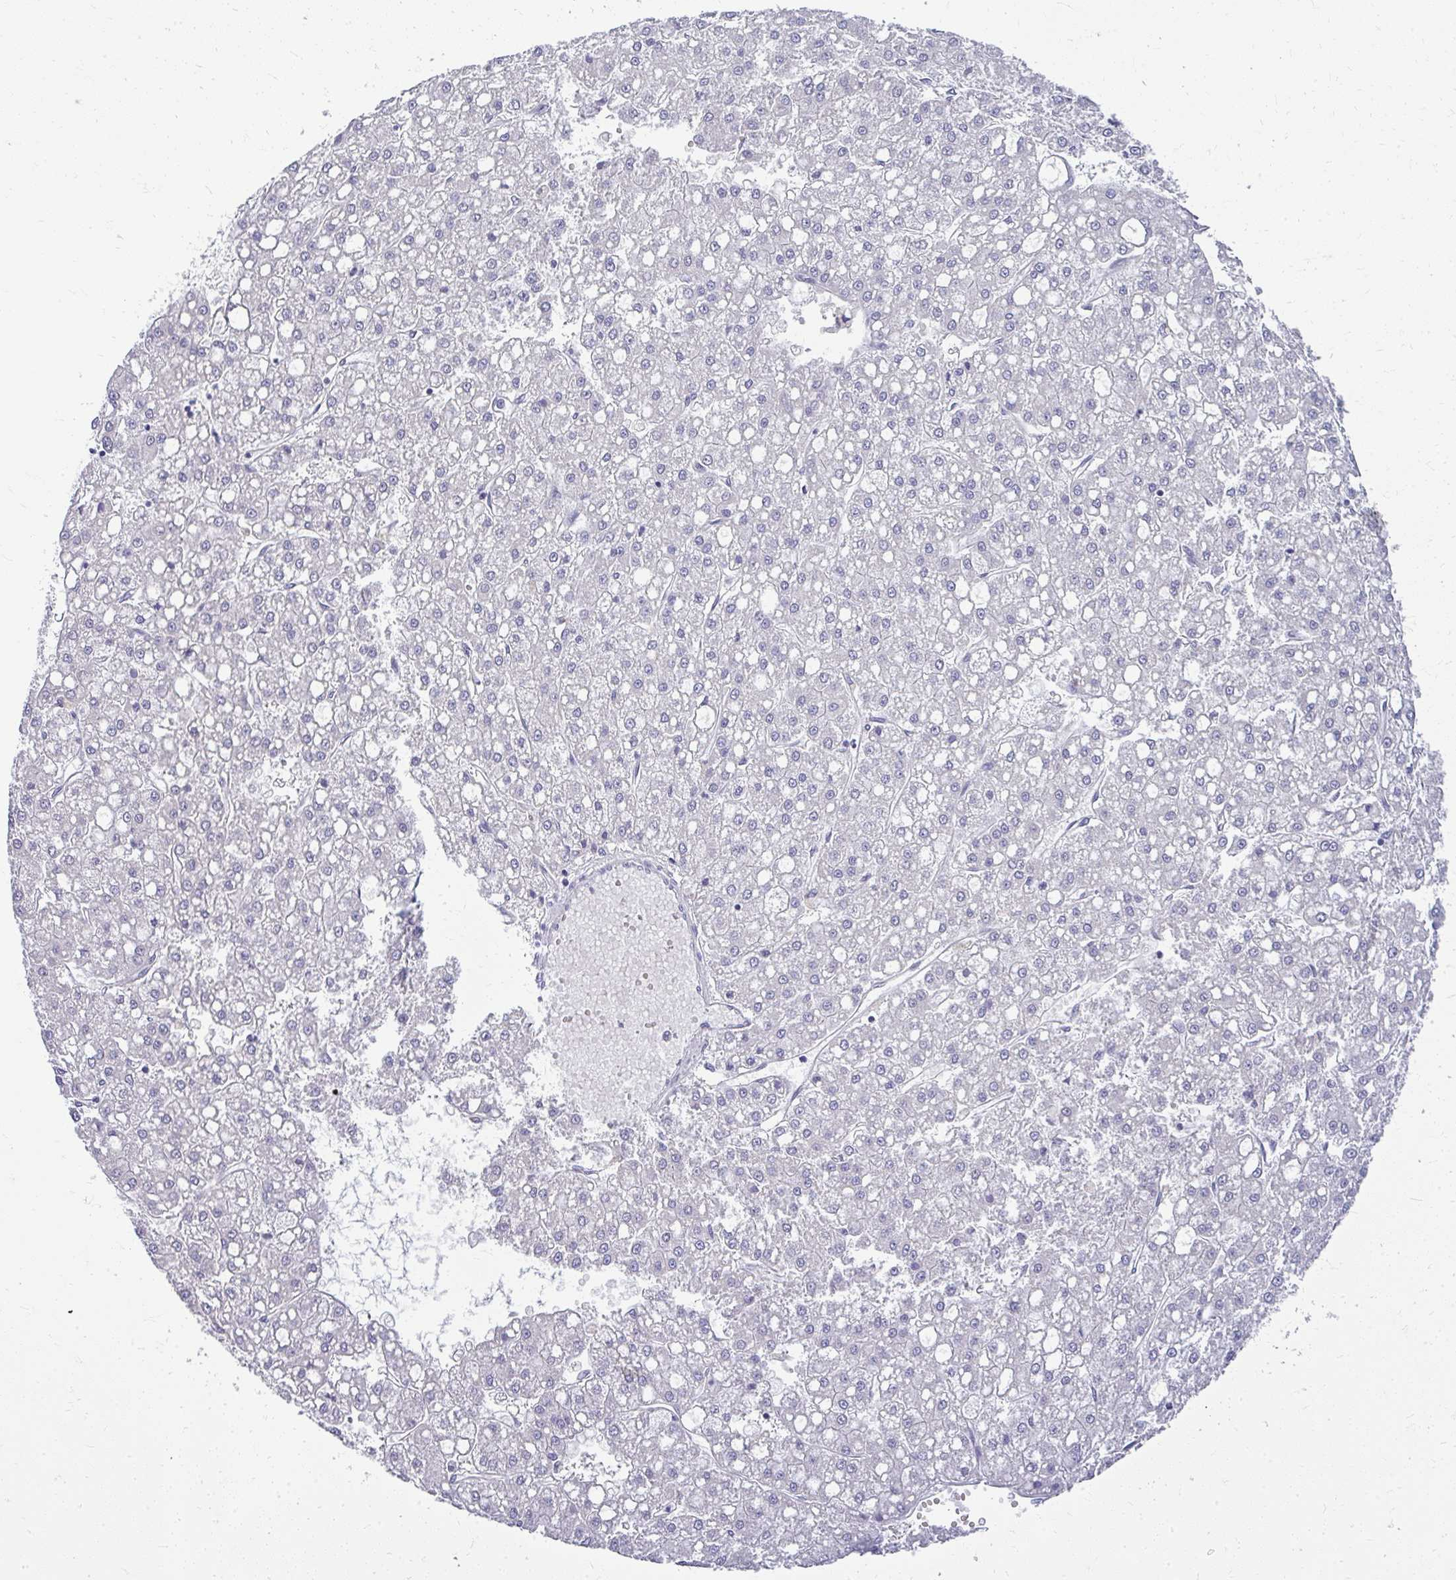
{"staining": {"intensity": "negative", "quantity": "none", "location": "none"}, "tissue": "liver cancer", "cell_type": "Tumor cells", "image_type": "cancer", "snomed": [{"axis": "morphology", "description": "Carcinoma, Hepatocellular, NOS"}, {"axis": "topography", "description": "Liver"}], "caption": "DAB (3,3'-diaminobenzidine) immunohistochemical staining of liver cancer shows no significant positivity in tumor cells. (DAB (3,3'-diaminobenzidine) immunohistochemistry with hematoxylin counter stain).", "gene": "TEX33", "patient": {"sex": "male", "age": 67}}